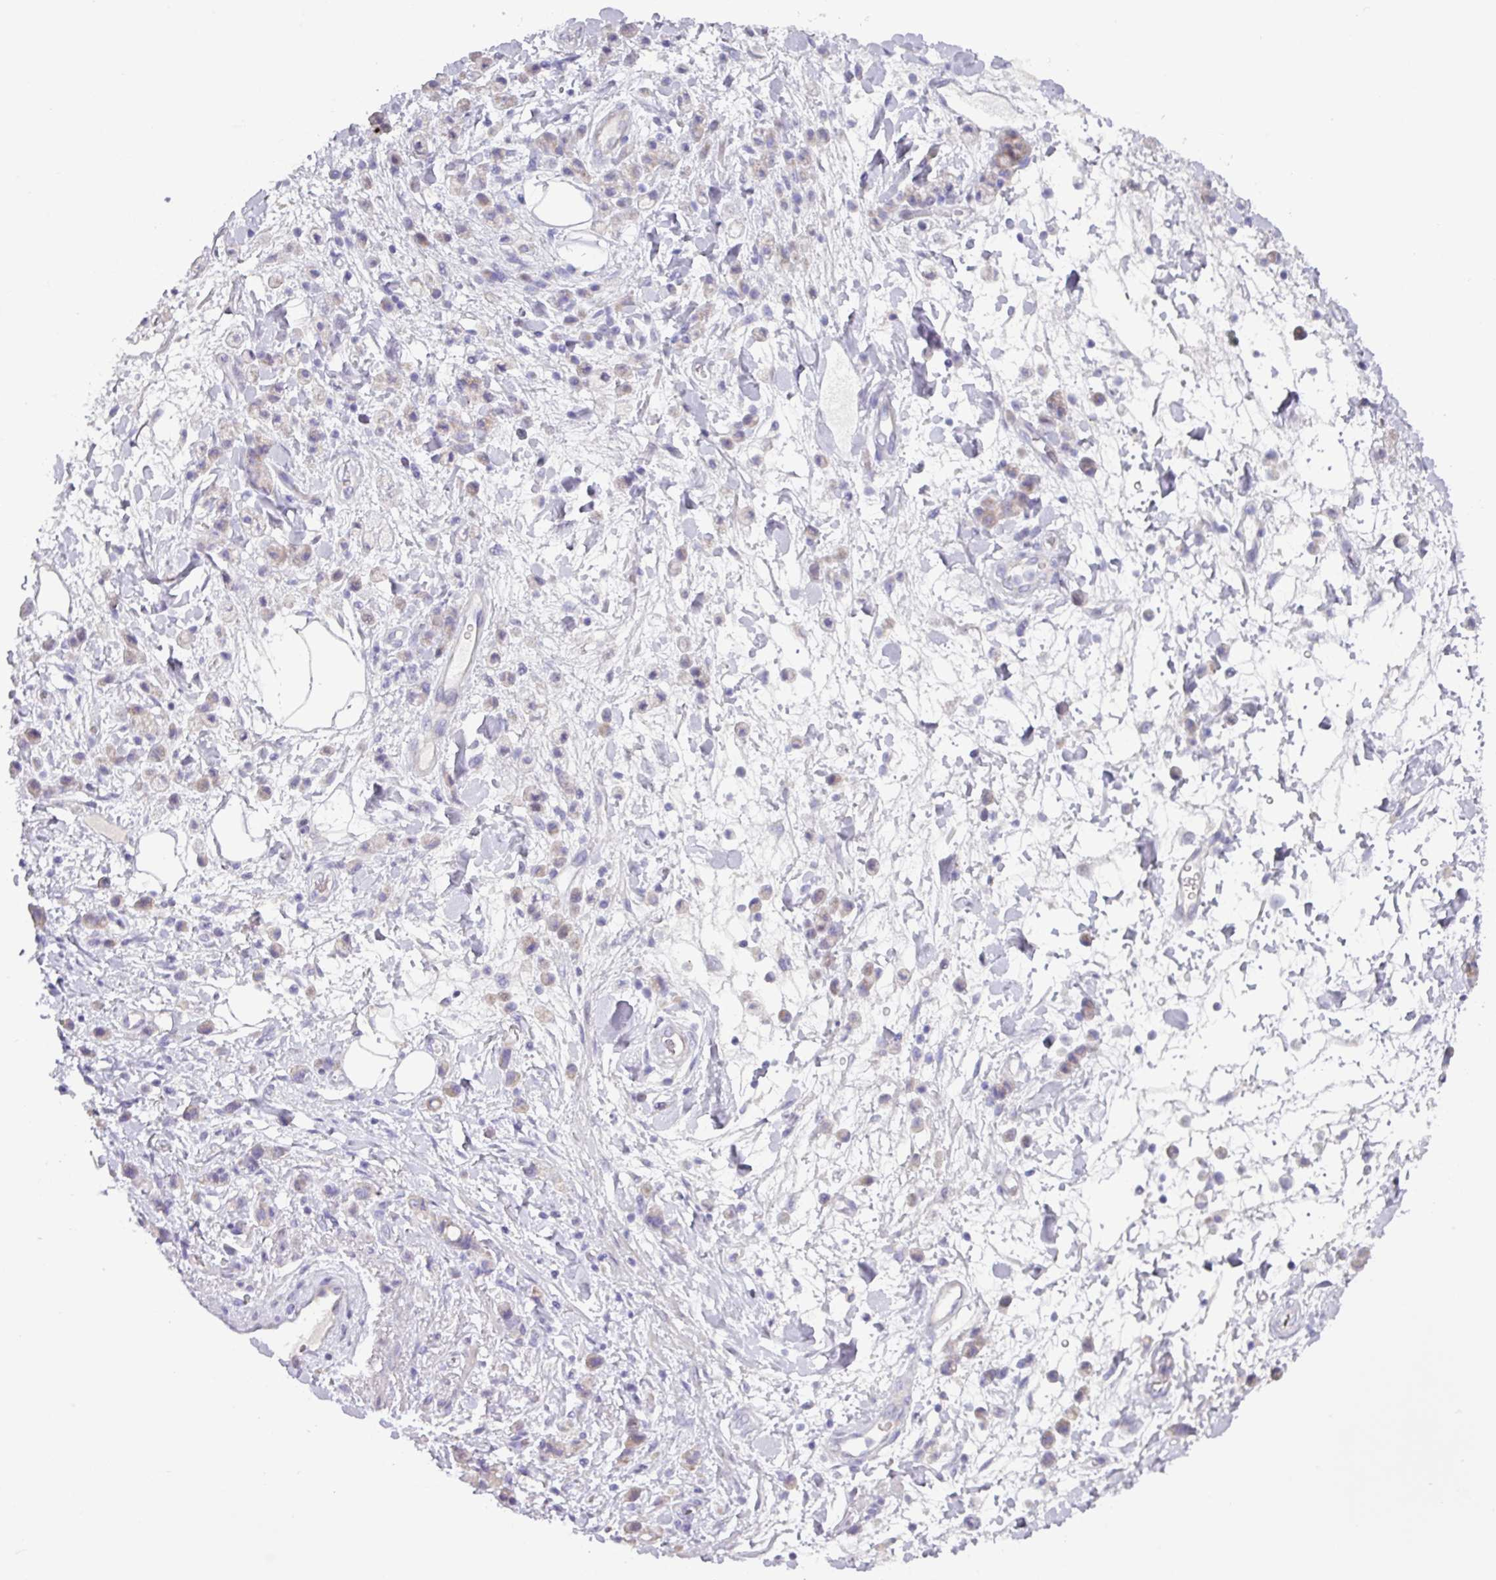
{"staining": {"intensity": "negative", "quantity": "none", "location": "none"}, "tissue": "stomach cancer", "cell_type": "Tumor cells", "image_type": "cancer", "snomed": [{"axis": "morphology", "description": "Adenocarcinoma, NOS"}, {"axis": "topography", "description": "Stomach"}], "caption": "Immunohistochemistry of adenocarcinoma (stomach) exhibits no staining in tumor cells. Brightfield microscopy of IHC stained with DAB (brown) and hematoxylin (blue), captured at high magnification.", "gene": "RGS16", "patient": {"sex": "male", "age": 77}}